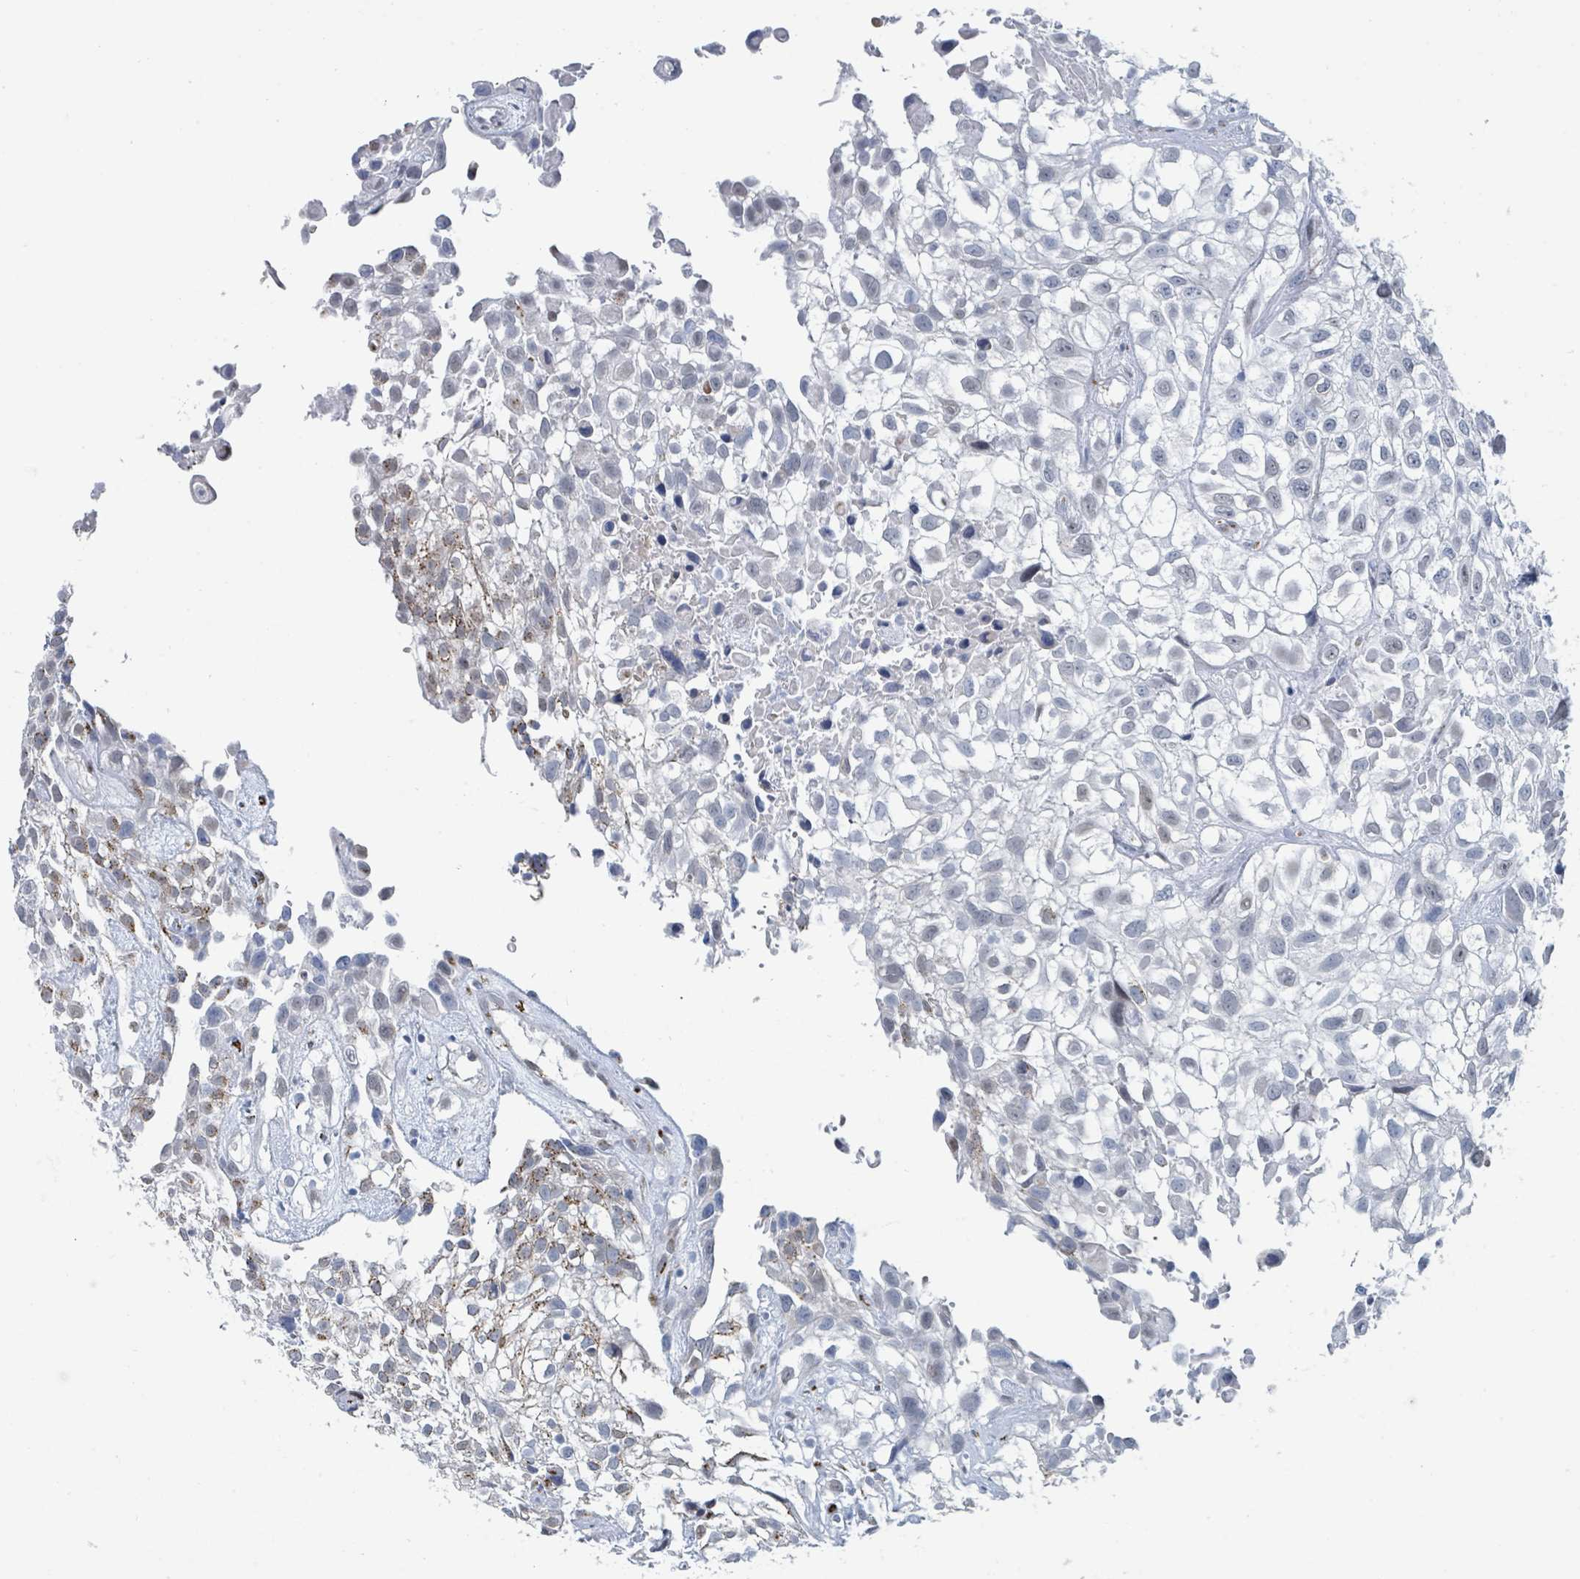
{"staining": {"intensity": "moderate", "quantity": "<25%", "location": "cytoplasmic/membranous"}, "tissue": "urothelial cancer", "cell_type": "Tumor cells", "image_type": "cancer", "snomed": [{"axis": "morphology", "description": "Urothelial carcinoma, High grade"}, {"axis": "topography", "description": "Urinary bladder"}], "caption": "Urothelial carcinoma (high-grade) stained with a protein marker demonstrates moderate staining in tumor cells.", "gene": "DCAF5", "patient": {"sex": "male", "age": 56}}